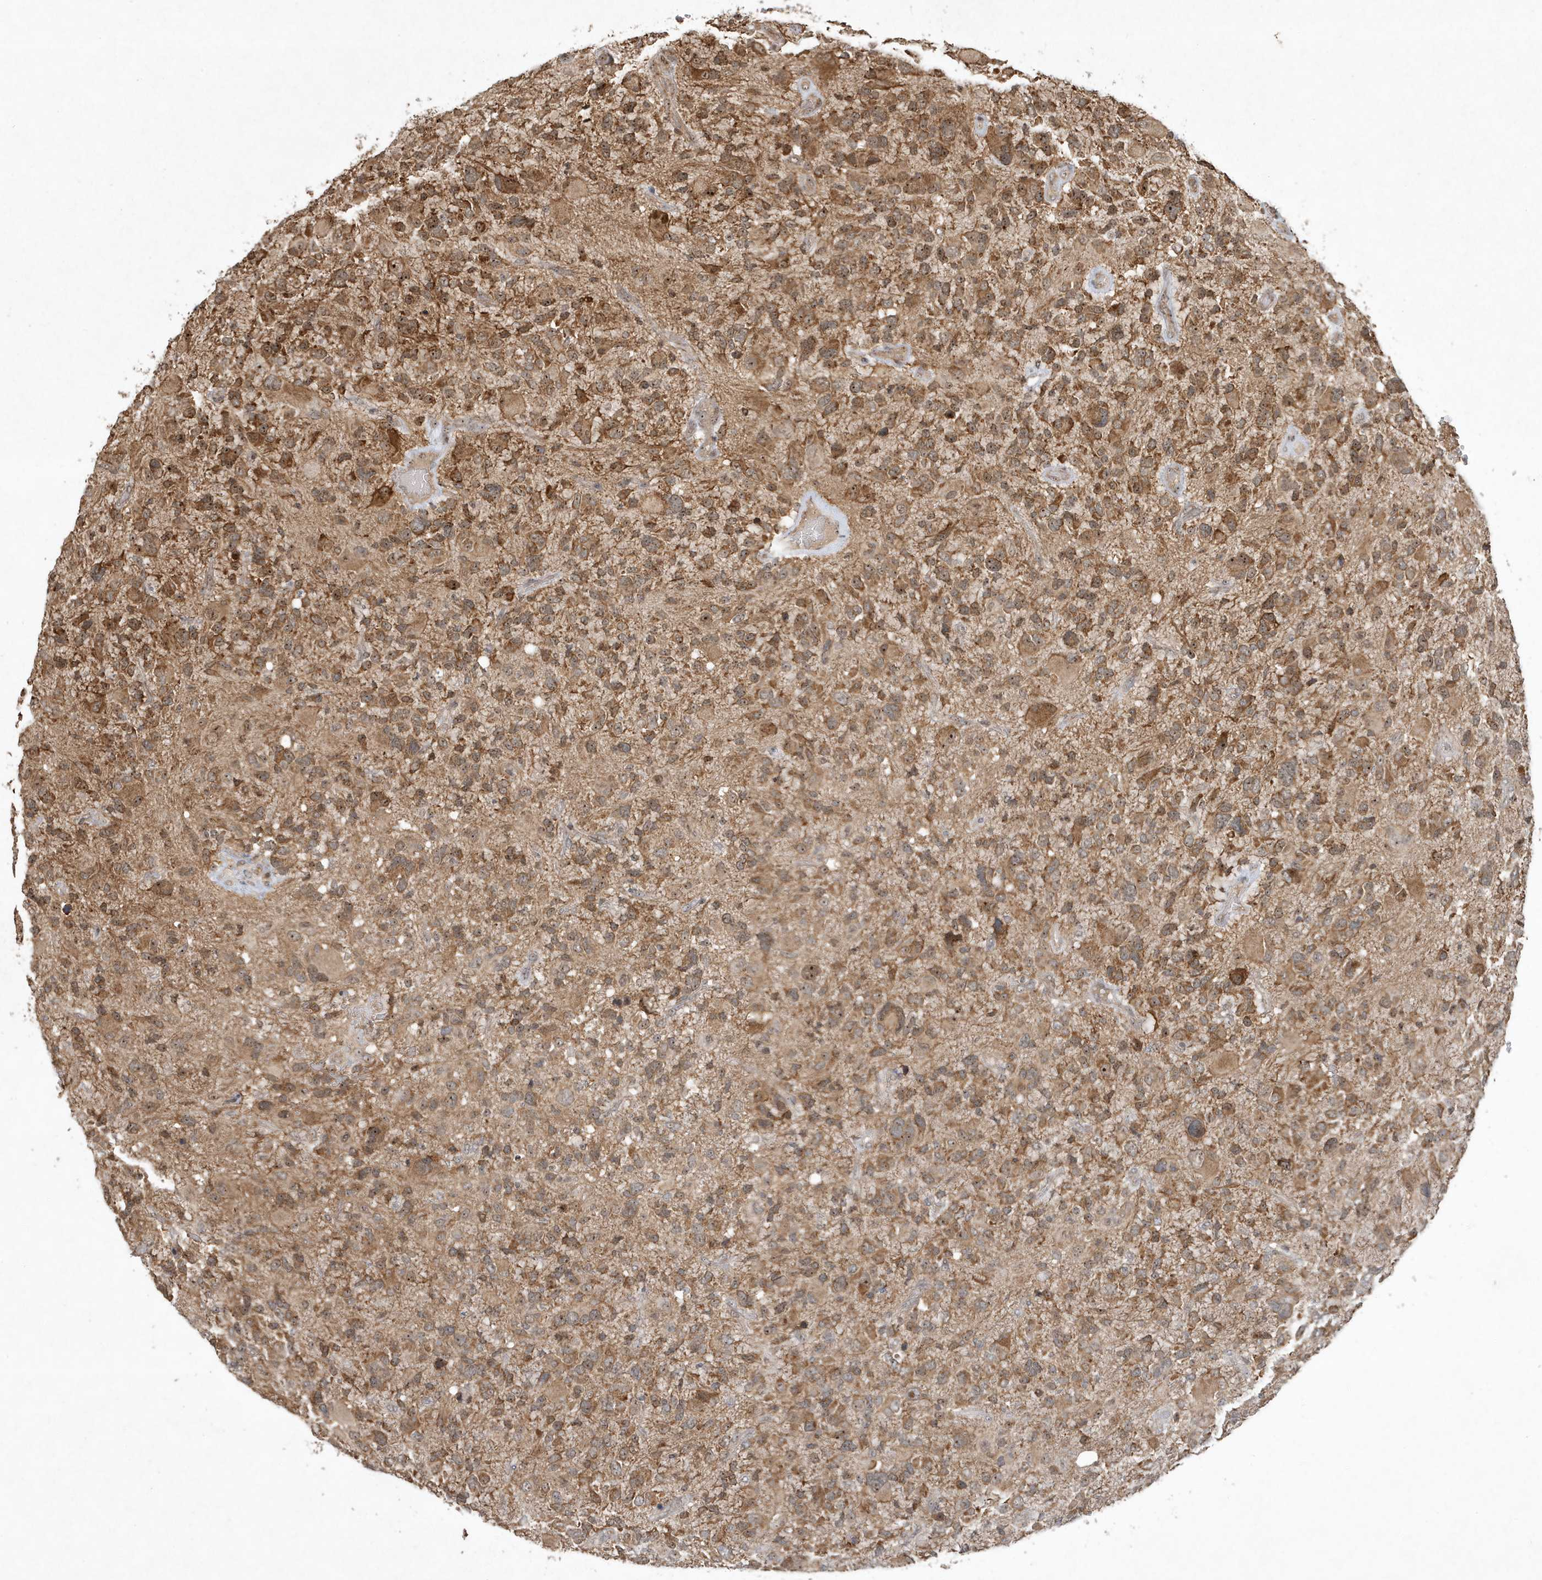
{"staining": {"intensity": "moderate", "quantity": ">75%", "location": "cytoplasmic/membranous"}, "tissue": "glioma", "cell_type": "Tumor cells", "image_type": "cancer", "snomed": [{"axis": "morphology", "description": "Glioma, malignant, High grade"}, {"axis": "topography", "description": "Brain"}], "caption": "Protein staining of malignant glioma (high-grade) tissue reveals moderate cytoplasmic/membranous positivity in approximately >75% of tumor cells. Immunohistochemistry (ihc) stains the protein in brown and the nuclei are stained blue.", "gene": "ABCB9", "patient": {"sex": "male", "age": 48}}